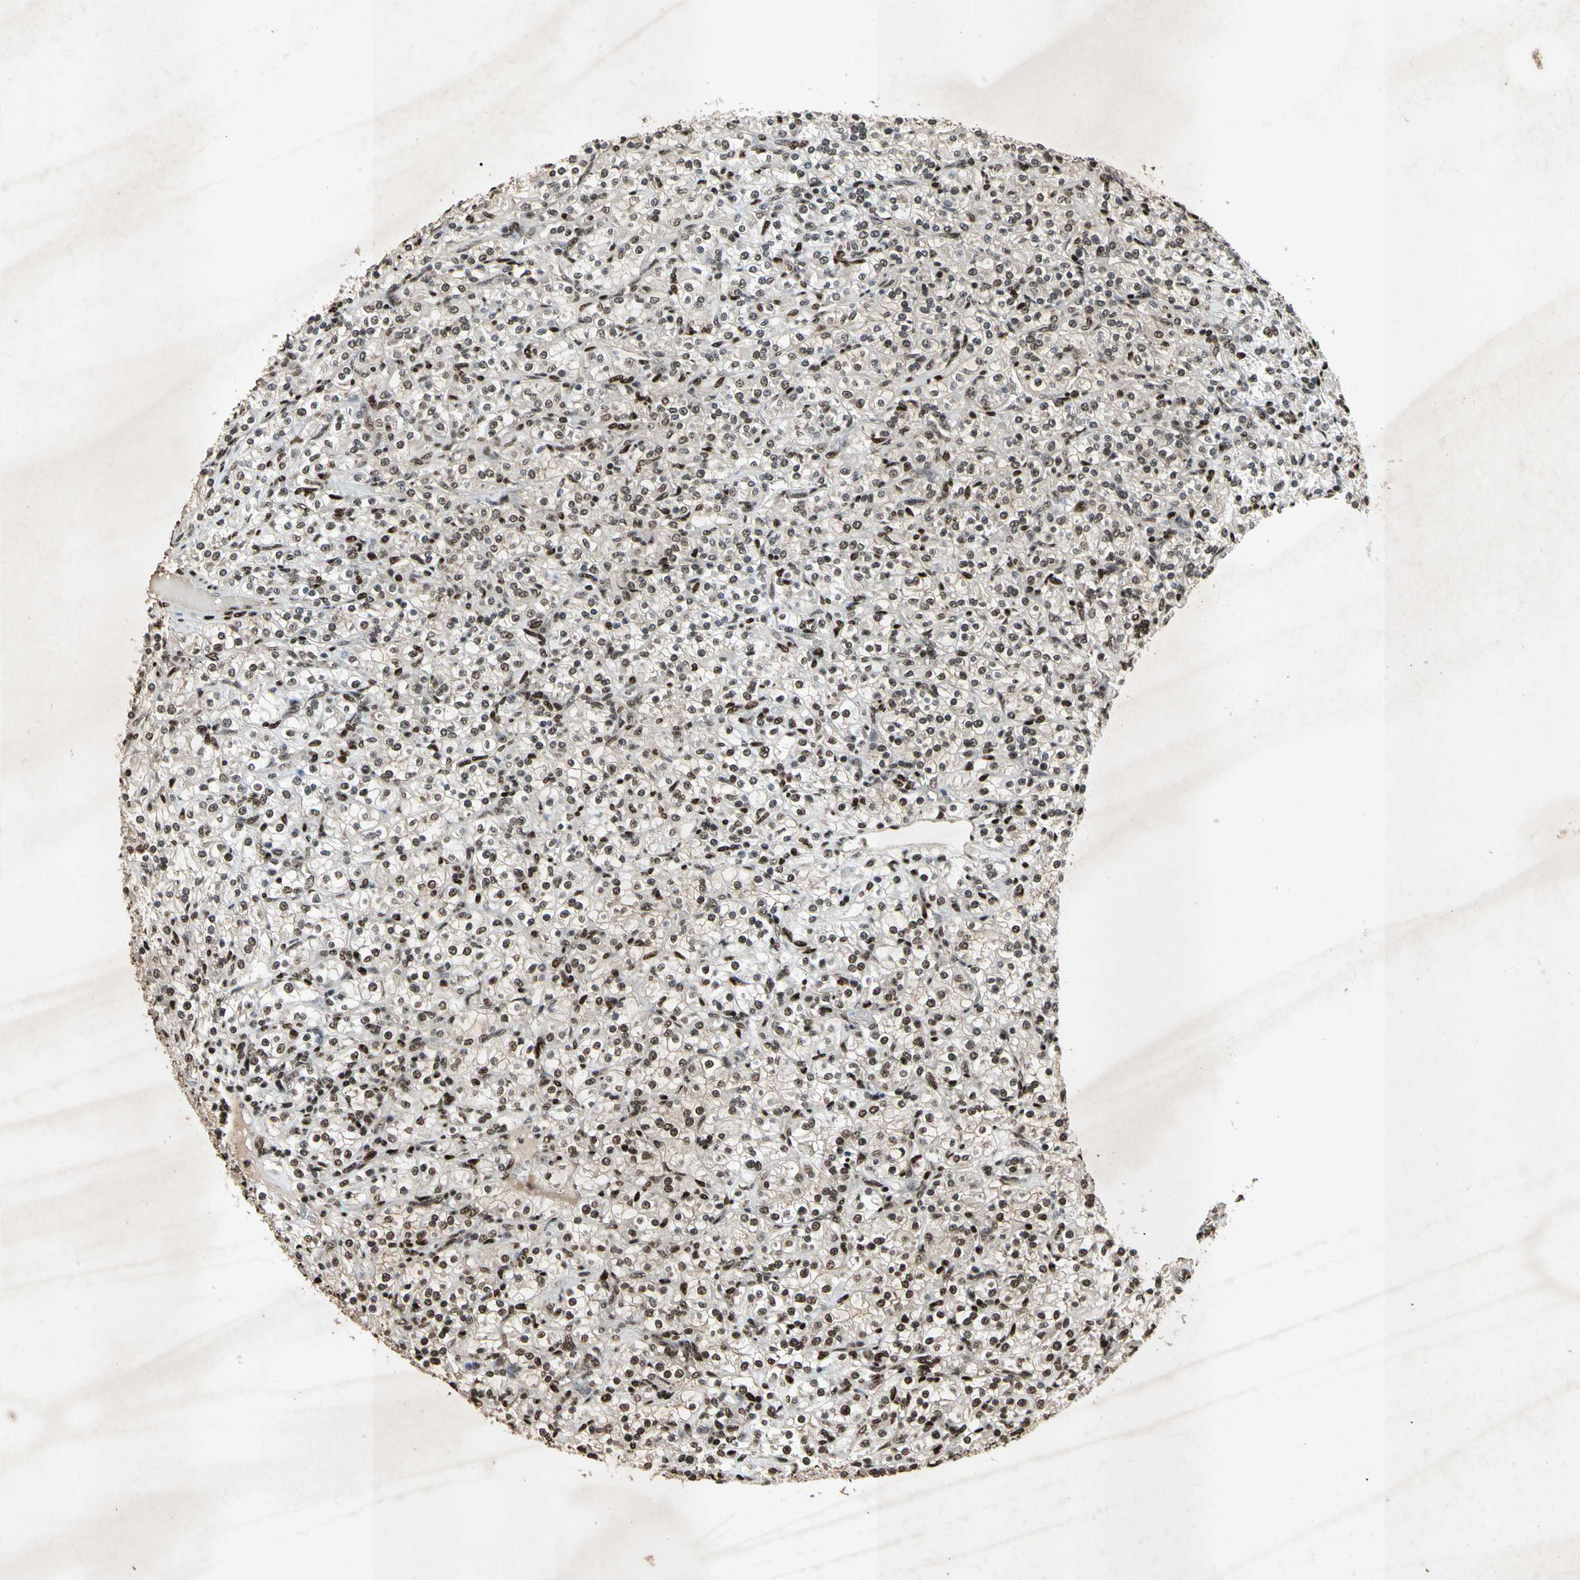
{"staining": {"intensity": "moderate", "quantity": "25%-75%", "location": "nuclear"}, "tissue": "renal cancer", "cell_type": "Tumor cells", "image_type": "cancer", "snomed": [{"axis": "morphology", "description": "Adenocarcinoma, NOS"}, {"axis": "topography", "description": "Kidney"}], "caption": "Immunohistochemistry (IHC) of human renal cancer (adenocarcinoma) displays medium levels of moderate nuclear staining in about 25%-75% of tumor cells. Using DAB (3,3'-diaminobenzidine) (brown) and hematoxylin (blue) stains, captured at high magnification using brightfield microscopy.", "gene": "TBX2", "patient": {"sex": "male", "age": 77}}